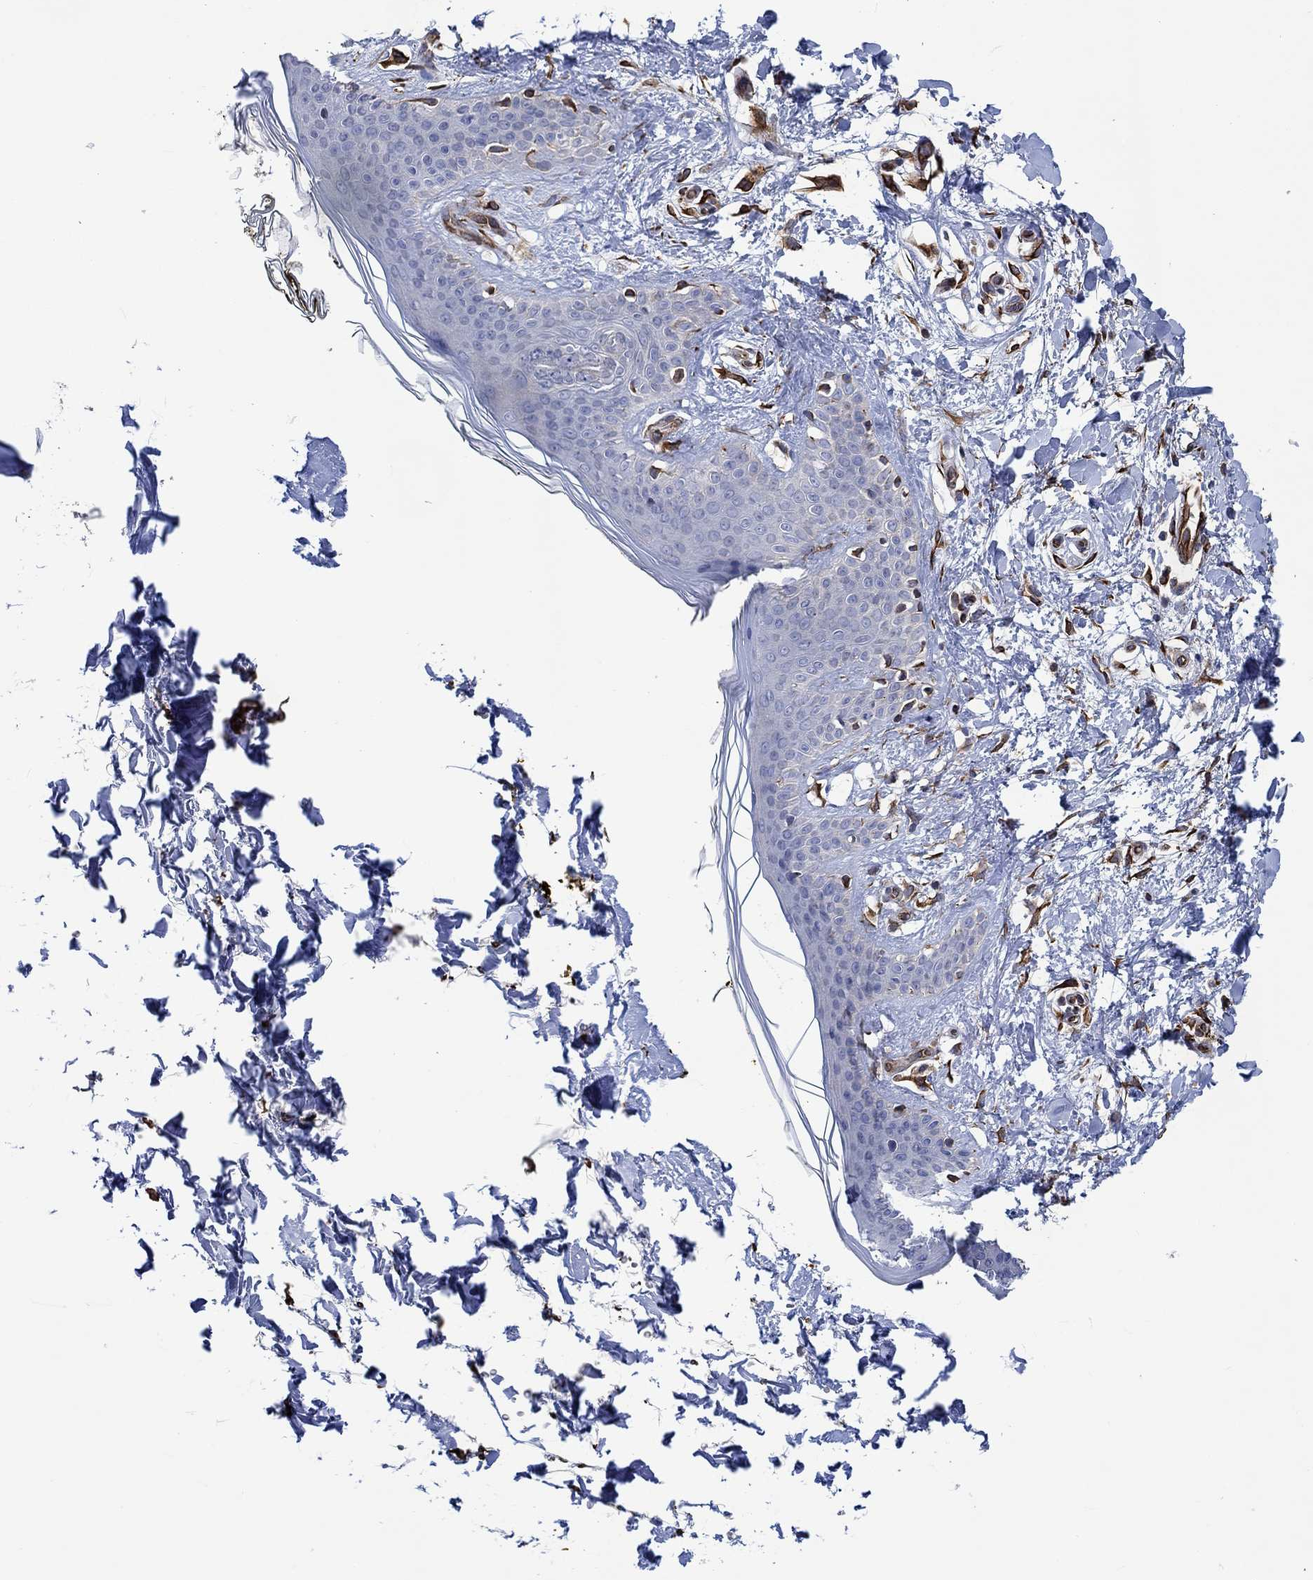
{"staining": {"intensity": "strong", "quantity": ">75%", "location": "cytoplasmic/membranous"}, "tissue": "skin", "cell_type": "Fibroblasts", "image_type": "normal", "snomed": [{"axis": "morphology", "description": "Normal tissue, NOS"}, {"axis": "topography", "description": "Skin"}], "caption": "Immunohistochemical staining of normal human skin exhibits high levels of strong cytoplasmic/membranous expression in about >75% of fibroblasts.", "gene": "CAMK1D", "patient": {"sex": "female", "age": 34}}